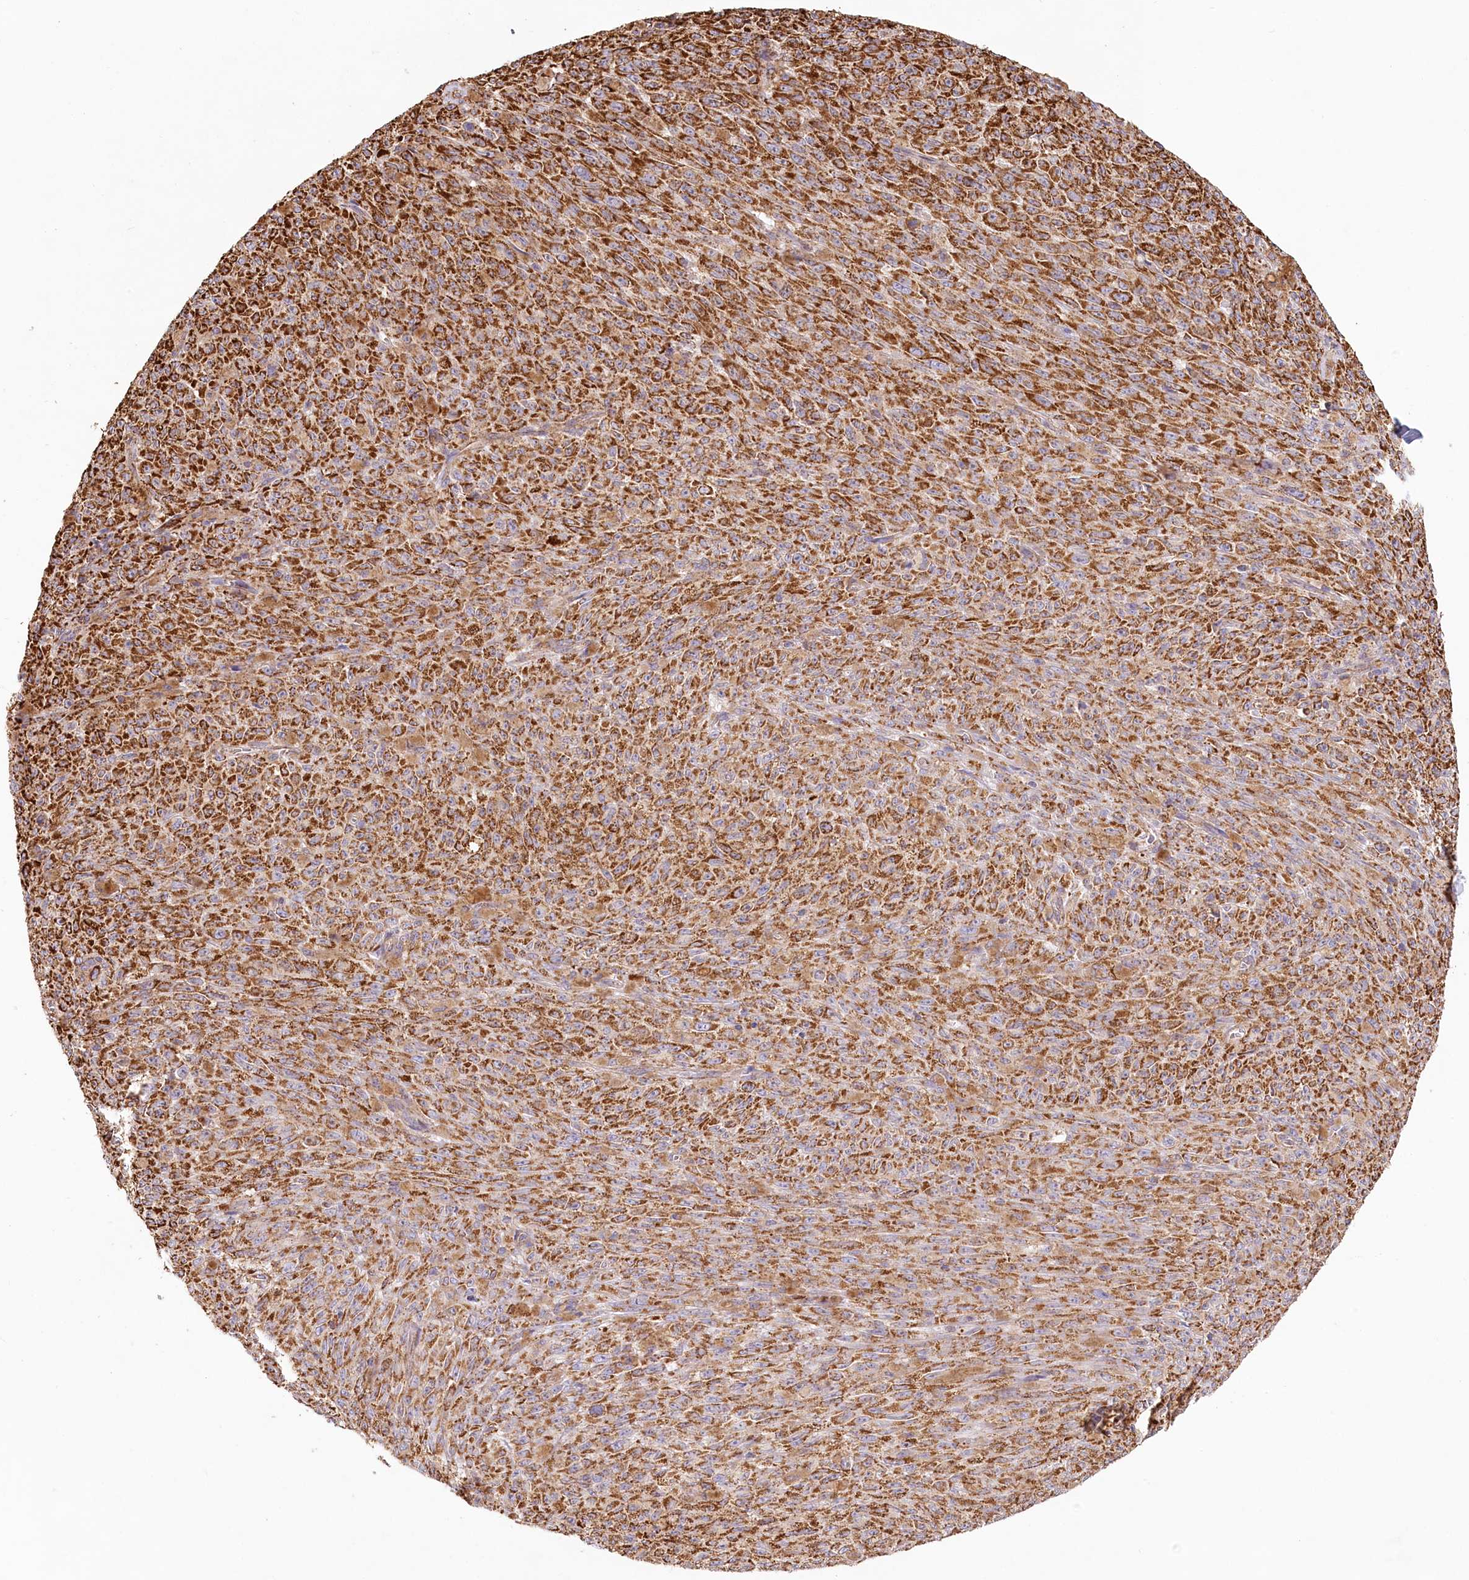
{"staining": {"intensity": "strong", "quantity": ">75%", "location": "cytoplasmic/membranous"}, "tissue": "melanoma", "cell_type": "Tumor cells", "image_type": "cancer", "snomed": [{"axis": "morphology", "description": "Malignant melanoma, NOS"}, {"axis": "topography", "description": "Skin"}], "caption": "A histopathology image of human malignant melanoma stained for a protein displays strong cytoplasmic/membranous brown staining in tumor cells. (brown staining indicates protein expression, while blue staining denotes nuclei).", "gene": "UMPS", "patient": {"sex": "female", "age": 82}}